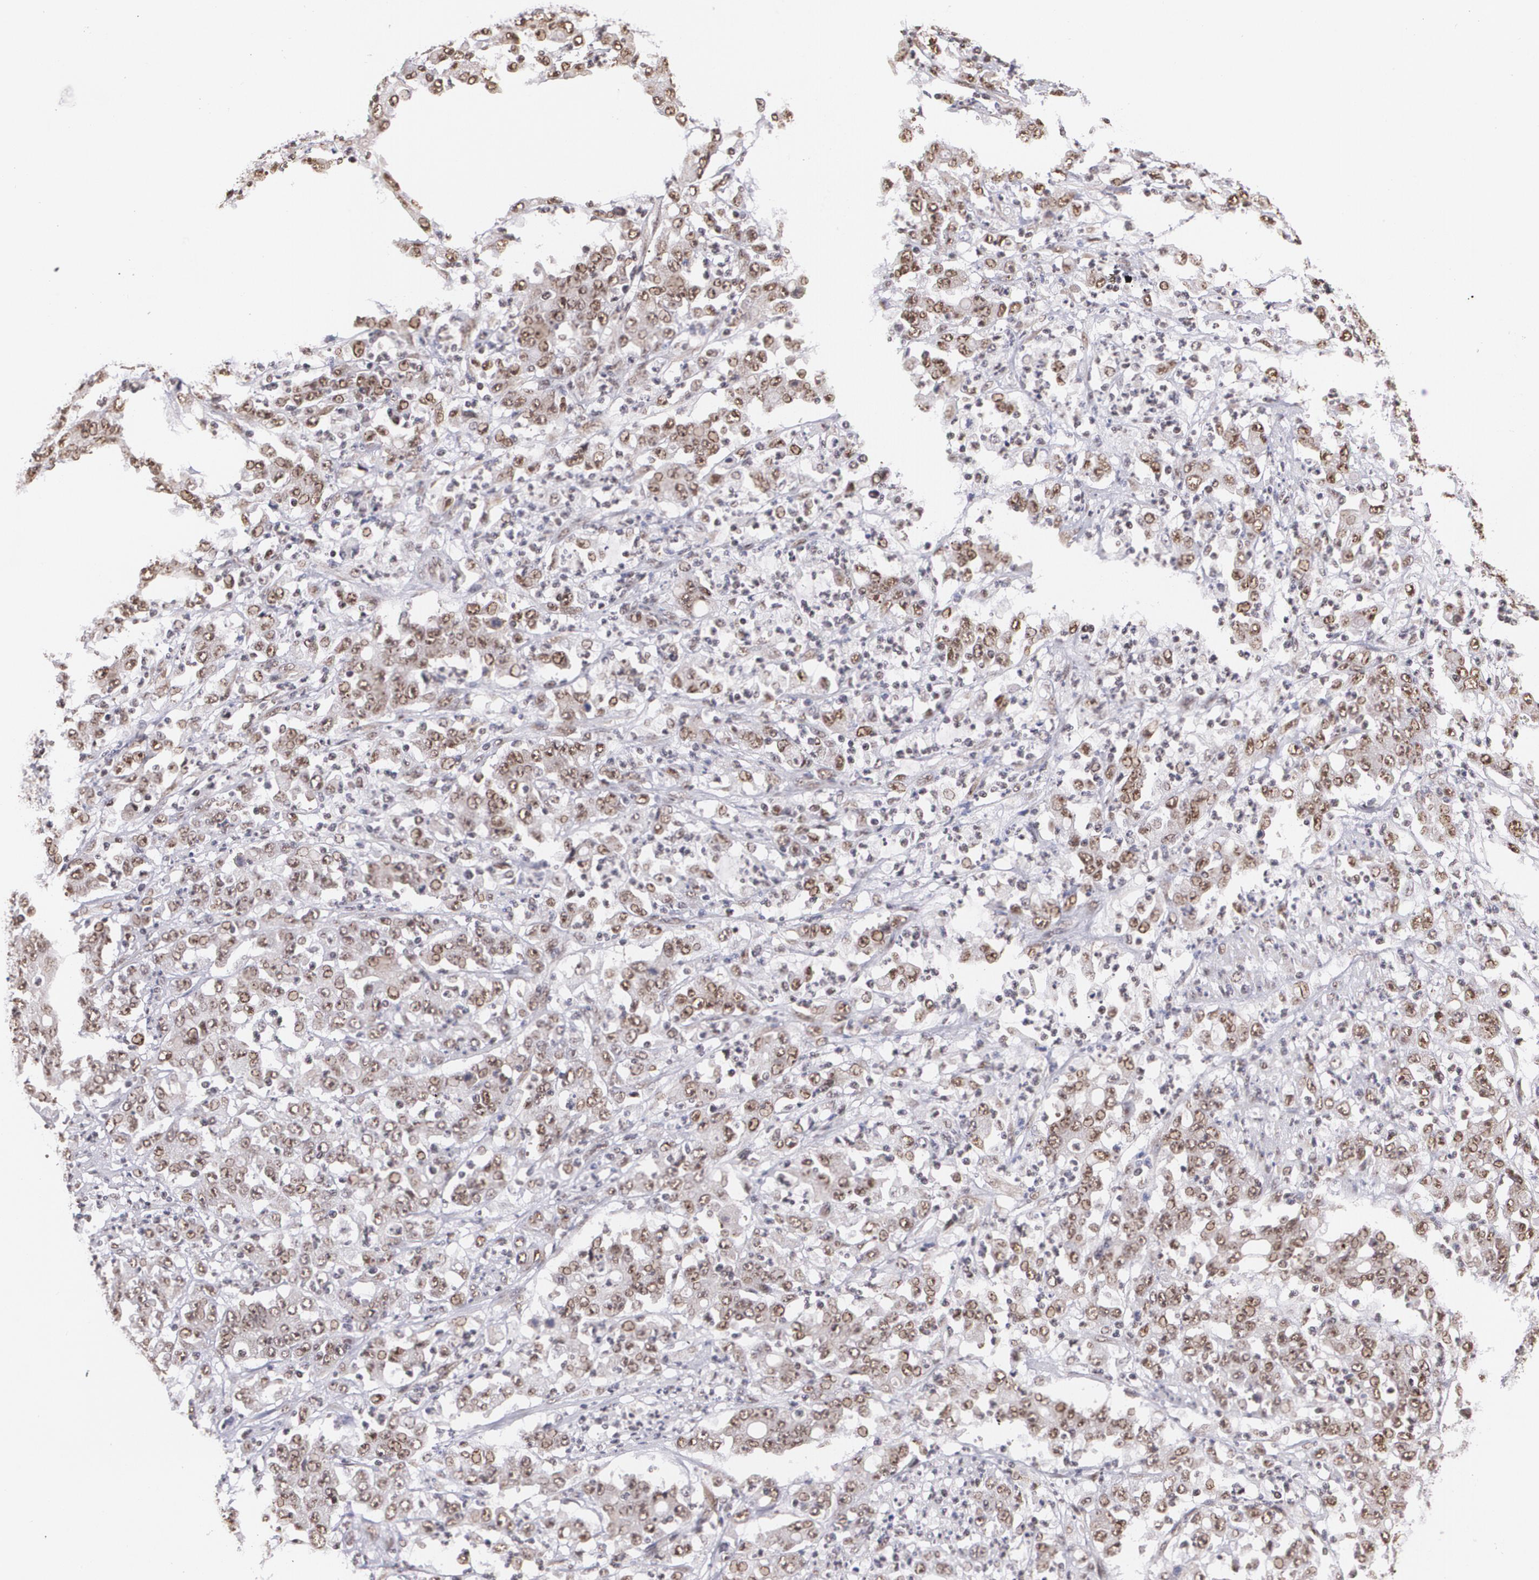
{"staining": {"intensity": "moderate", "quantity": ">75%", "location": "nuclear"}, "tissue": "stomach cancer", "cell_type": "Tumor cells", "image_type": "cancer", "snomed": [{"axis": "morphology", "description": "Adenocarcinoma, NOS"}, {"axis": "topography", "description": "Stomach, lower"}], "caption": "IHC photomicrograph of human stomach adenocarcinoma stained for a protein (brown), which displays medium levels of moderate nuclear staining in approximately >75% of tumor cells.", "gene": "C6orf15", "patient": {"sex": "female", "age": 71}}